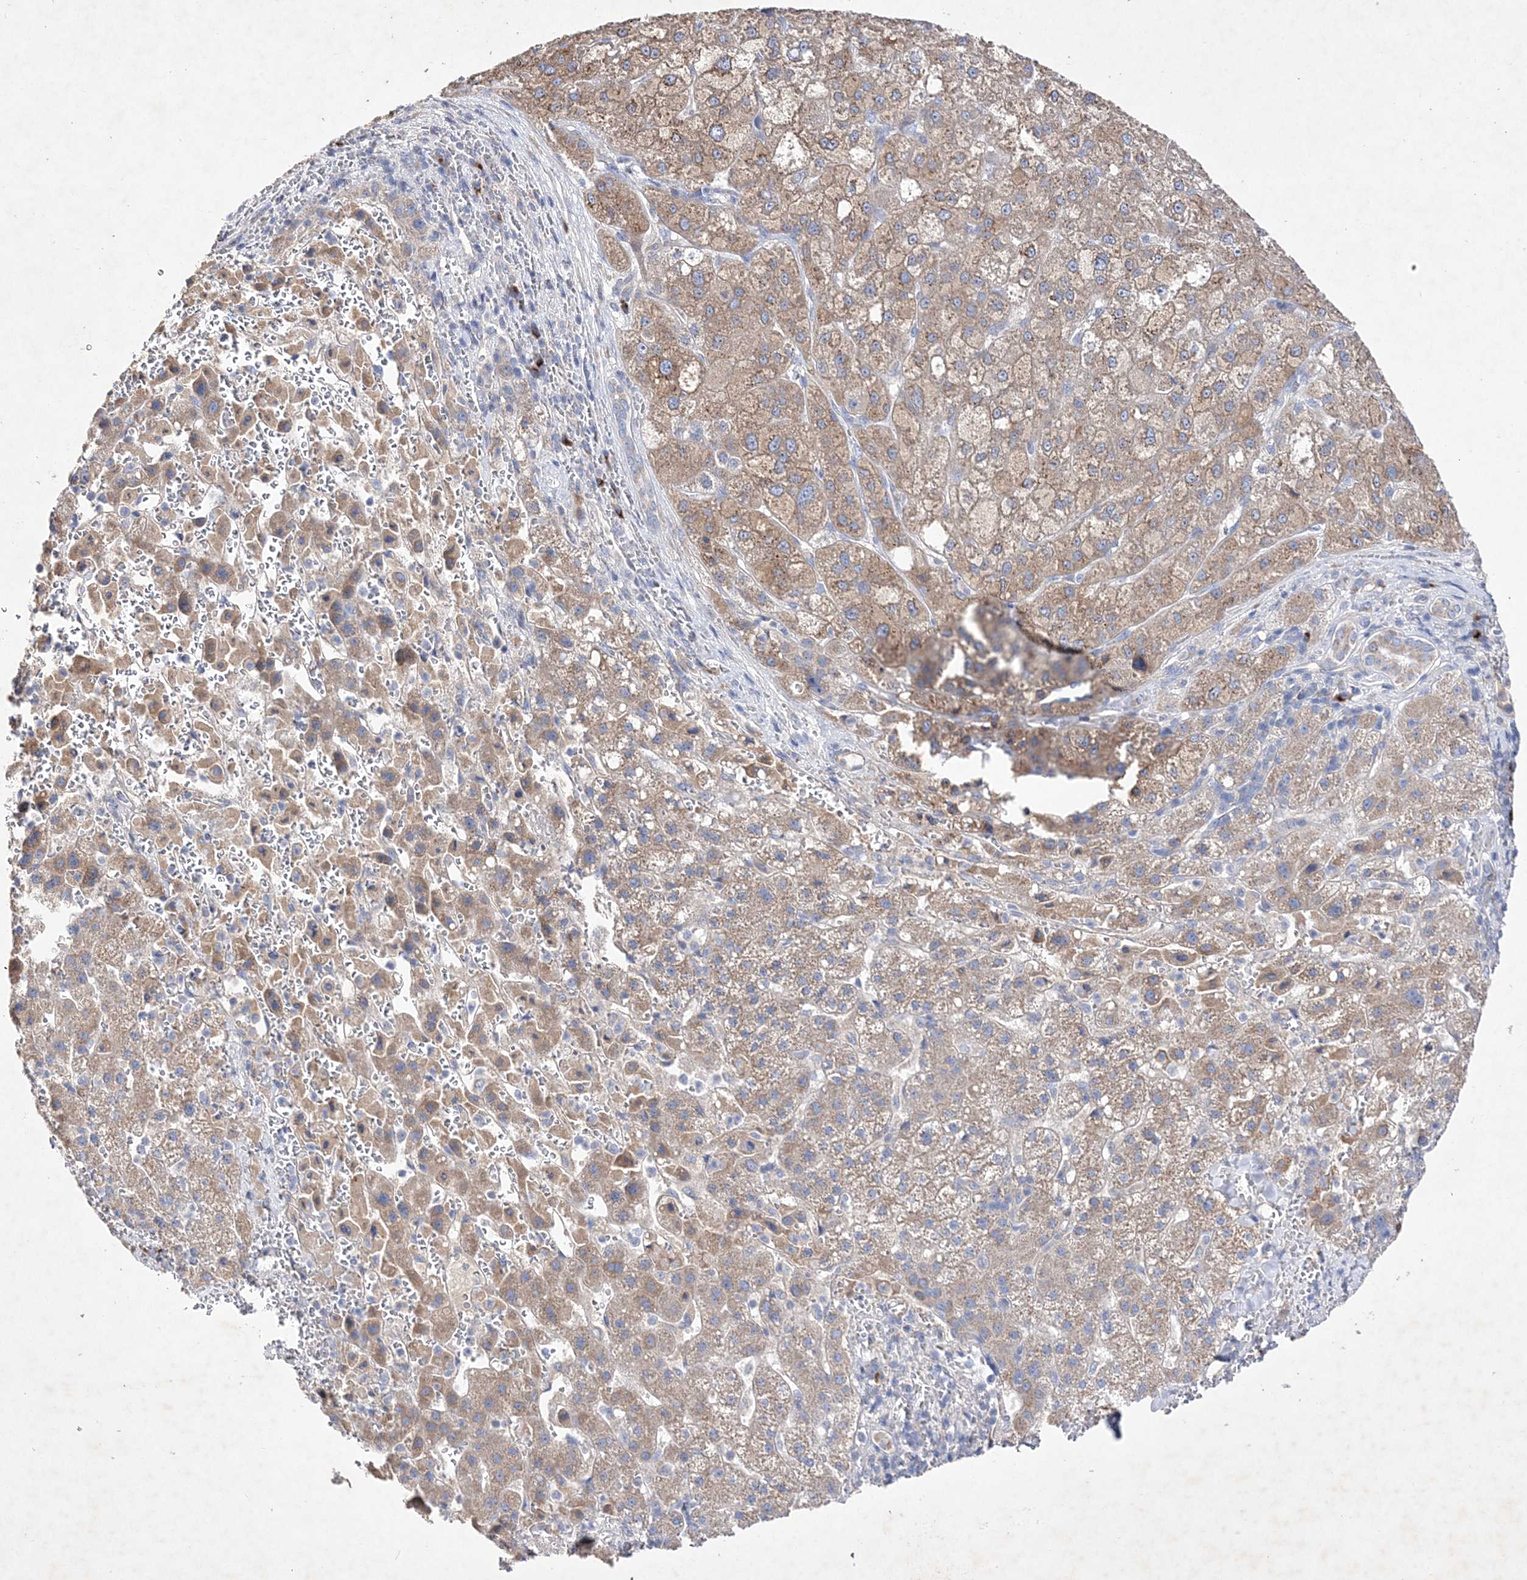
{"staining": {"intensity": "moderate", "quantity": ">75%", "location": "cytoplasmic/membranous"}, "tissue": "liver cancer", "cell_type": "Tumor cells", "image_type": "cancer", "snomed": [{"axis": "morphology", "description": "Carcinoma, Hepatocellular, NOS"}, {"axis": "topography", "description": "Liver"}], "caption": "Protein expression analysis of human liver cancer (hepatocellular carcinoma) reveals moderate cytoplasmic/membranous expression in about >75% of tumor cells.", "gene": "METTL8", "patient": {"sex": "male", "age": 57}}